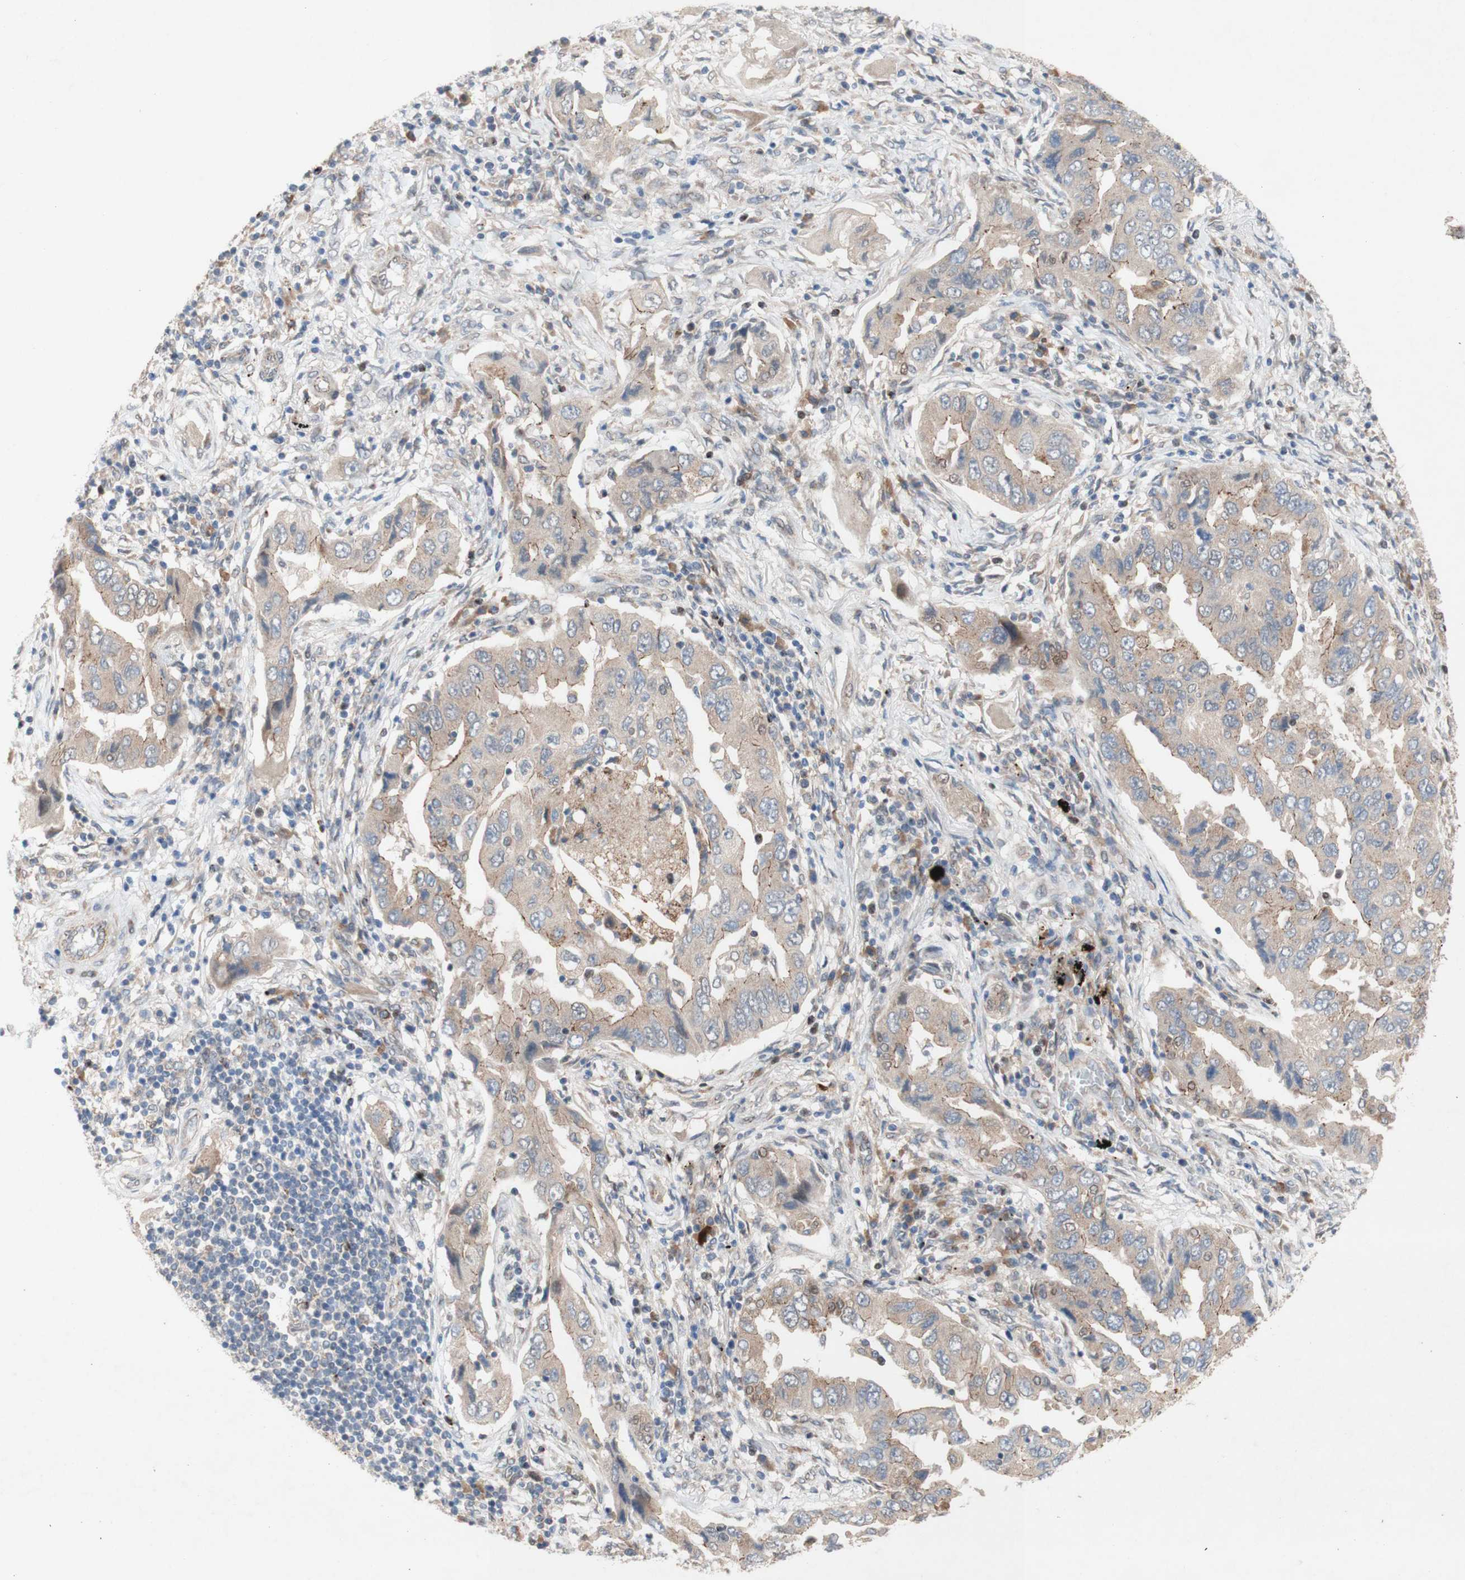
{"staining": {"intensity": "moderate", "quantity": ">75%", "location": "cytoplasmic/membranous"}, "tissue": "lung cancer", "cell_type": "Tumor cells", "image_type": "cancer", "snomed": [{"axis": "morphology", "description": "Adenocarcinoma, NOS"}, {"axis": "topography", "description": "Lung"}], "caption": "IHC of lung adenocarcinoma demonstrates medium levels of moderate cytoplasmic/membranous positivity in approximately >75% of tumor cells.", "gene": "PDGFB", "patient": {"sex": "female", "age": 65}}